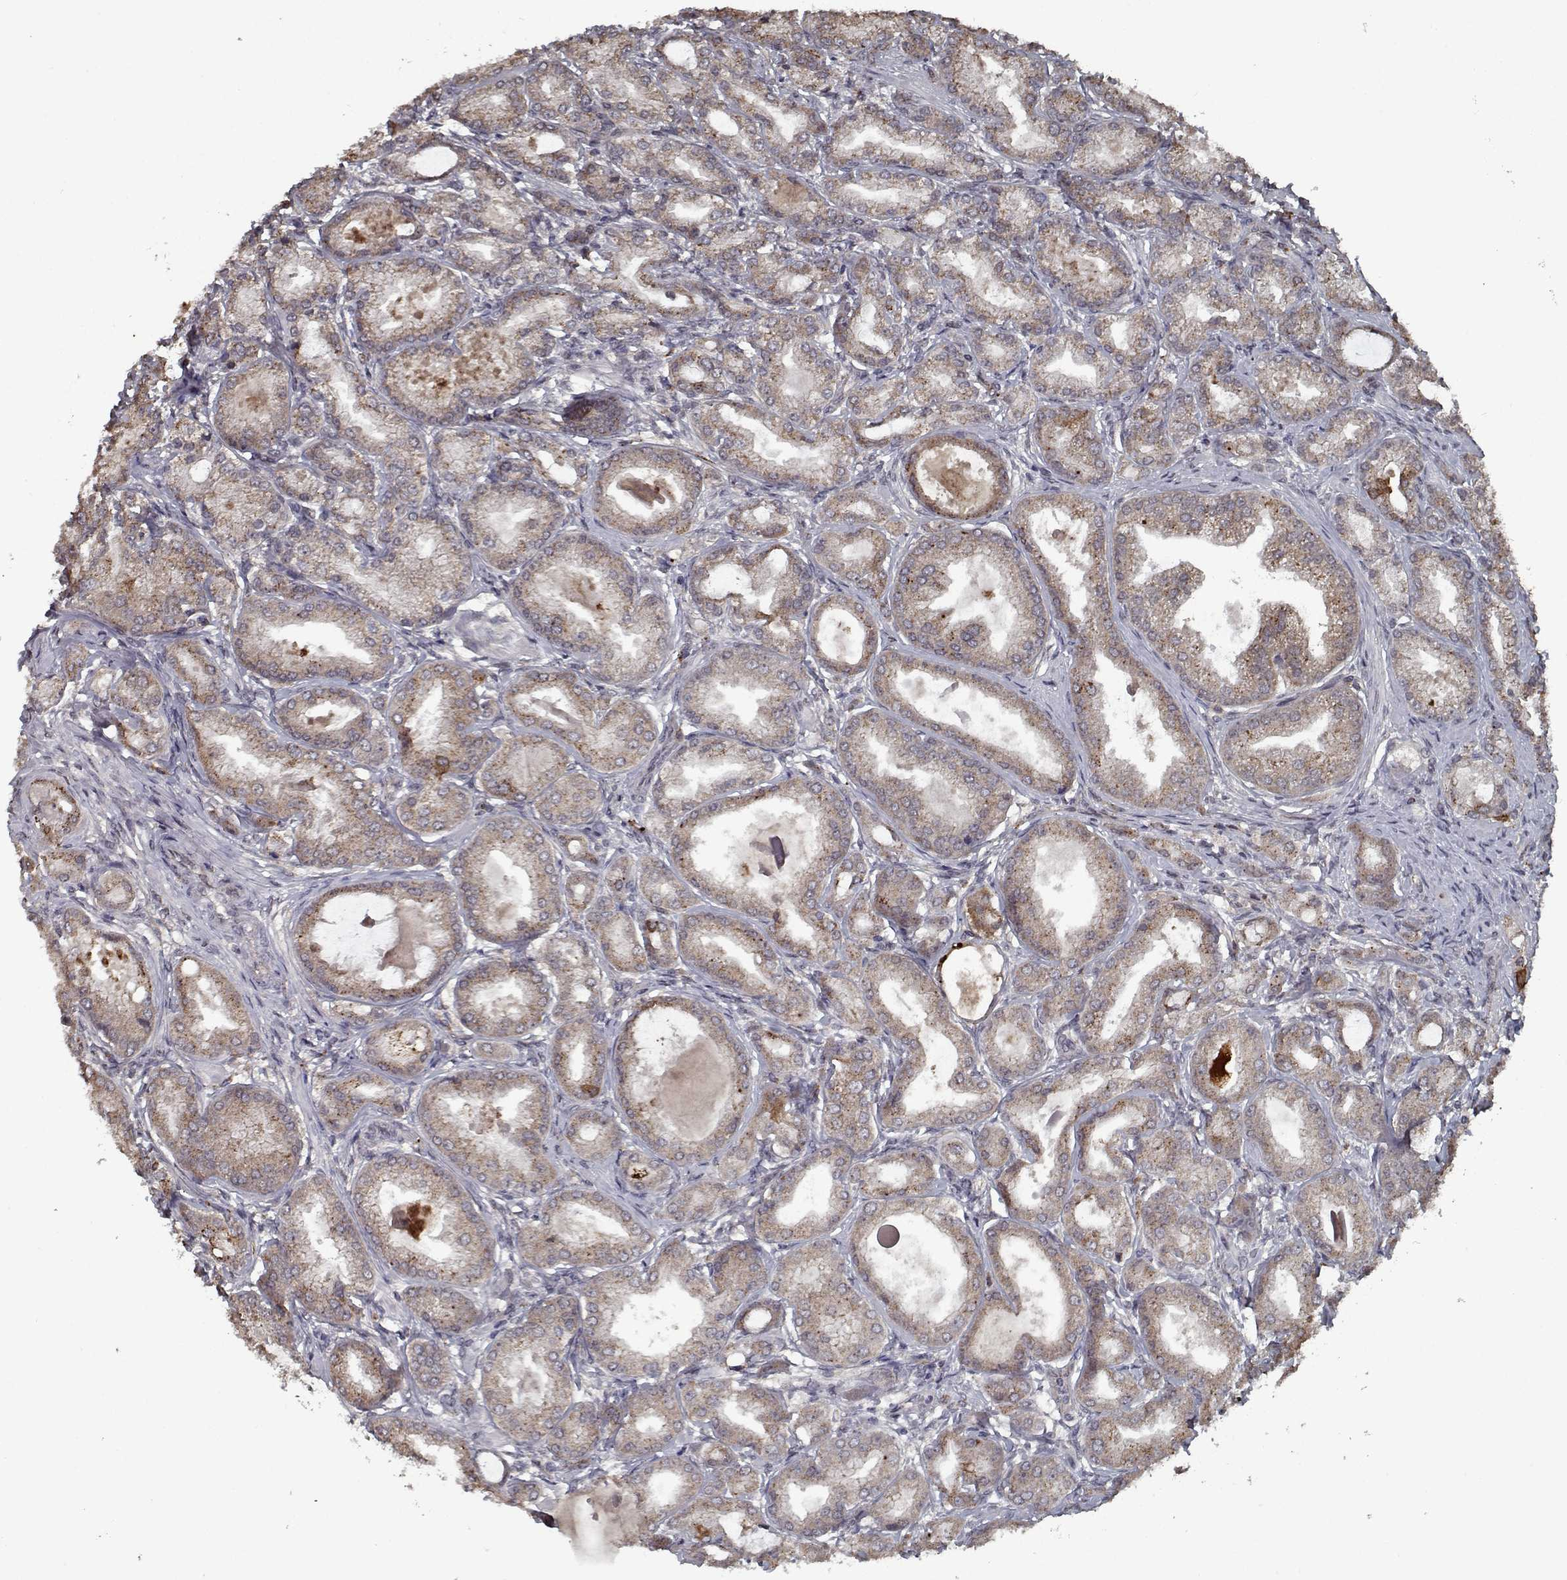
{"staining": {"intensity": "weak", "quantity": ">75%", "location": "cytoplasmic/membranous"}, "tissue": "prostate cancer", "cell_type": "Tumor cells", "image_type": "cancer", "snomed": [{"axis": "morphology", "description": "Adenocarcinoma, NOS"}, {"axis": "topography", "description": "Prostate and seminal vesicle, NOS"}, {"axis": "topography", "description": "Prostate"}], "caption": "DAB (3,3'-diaminobenzidine) immunohistochemical staining of human adenocarcinoma (prostate) reveals weak cytoplasmic/membranous protein expression in approximately >75% of tumor cells.", "gene": "NLK", "patient": {"sex": "male", "age": 77}}